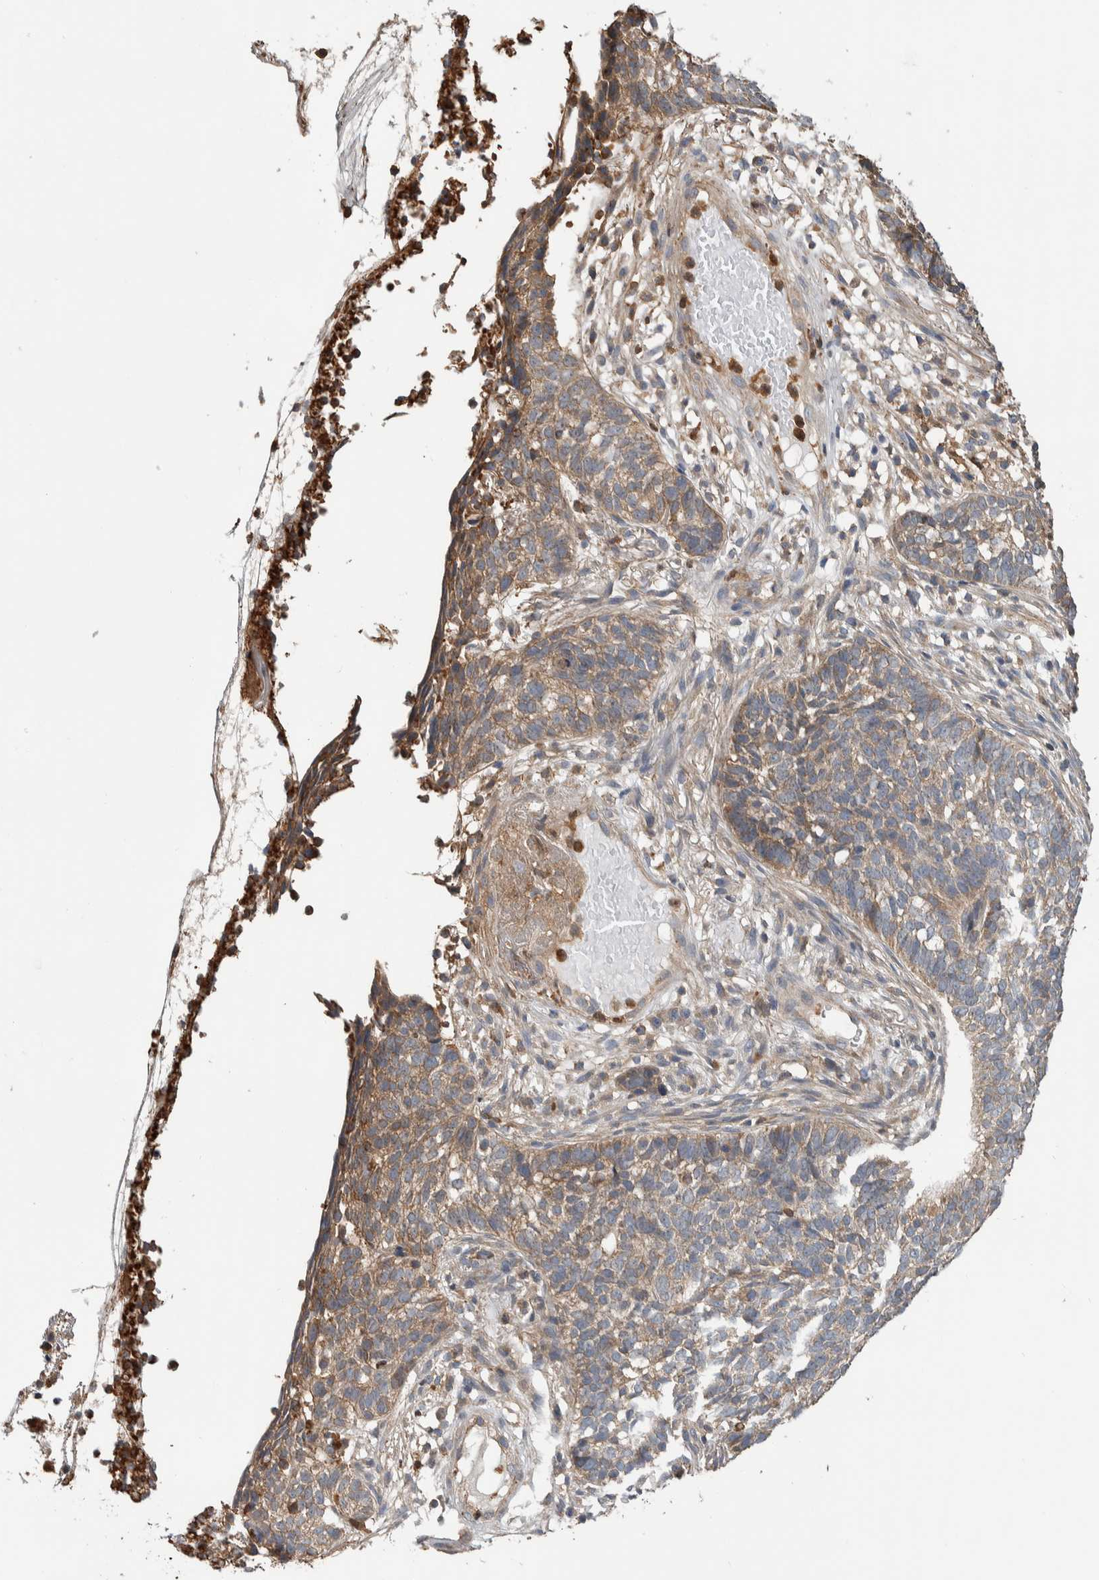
{"staining": {"intensity": "weak", "quantity": ">75%", "location": "cytoplasmic/membranous"}, "tissue": "skin cancer", "cell_type": "Tumor cells", "image_type": "cancer", "snomed": [{"axis": "morphology", "description": "Basal cell carcinoma"}, {"axis": "topography", "description": "Skin"}], "caption": "Immunohistochemical staining of basal cell carcinoma (skin) exhibits weak cytoplasmic/membranous protein staining in approximately >75% of tumor cells. (DAB IHC with brightfield microscopy, high magnification).", "gene": "SDCBP", "patient": {"sex": "male", "age": 85}}